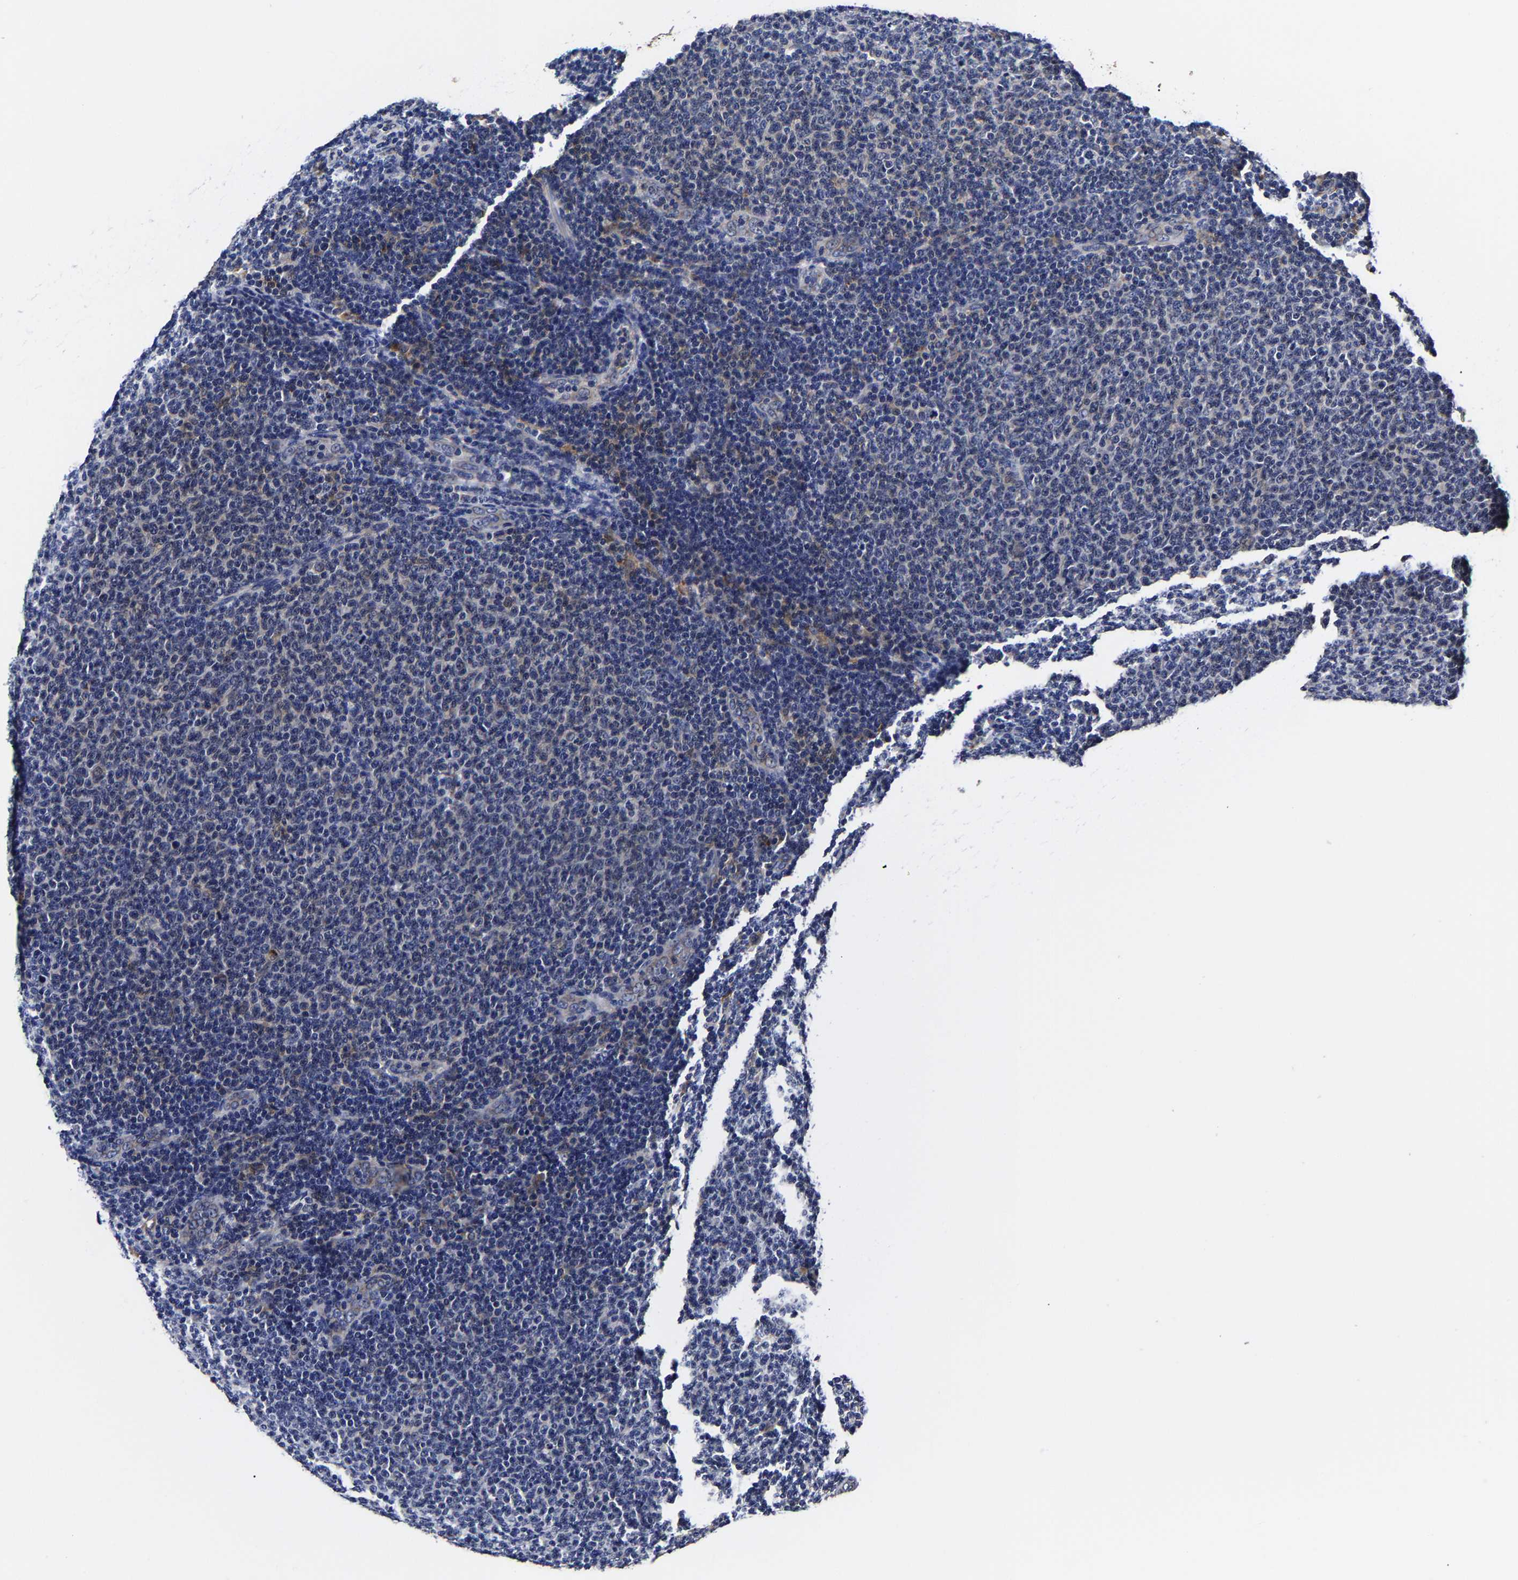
{"staining": {"intensity": "negative", "quantity": "none", "location": "none"}, "tissue": "lymphoma", "cell_type": "Tumor cells", "image_type": "cancer", "snomed": [{"axis": "morphology", "description": "Malignant lymphoma, non-Hodgkin's type, Low grade"}, {"axis": "topography", "description": "Lymph node"}], "caption": "DAB immunohistochemical staining of lymphoma reveals no significant staining in tumor cells. (Brightfield microscopy of DAB (3,3'-diaminobenzidine) IHC at high magnification).", "gene": "AASS", "patient": {"sex": "male", "age": 66}}